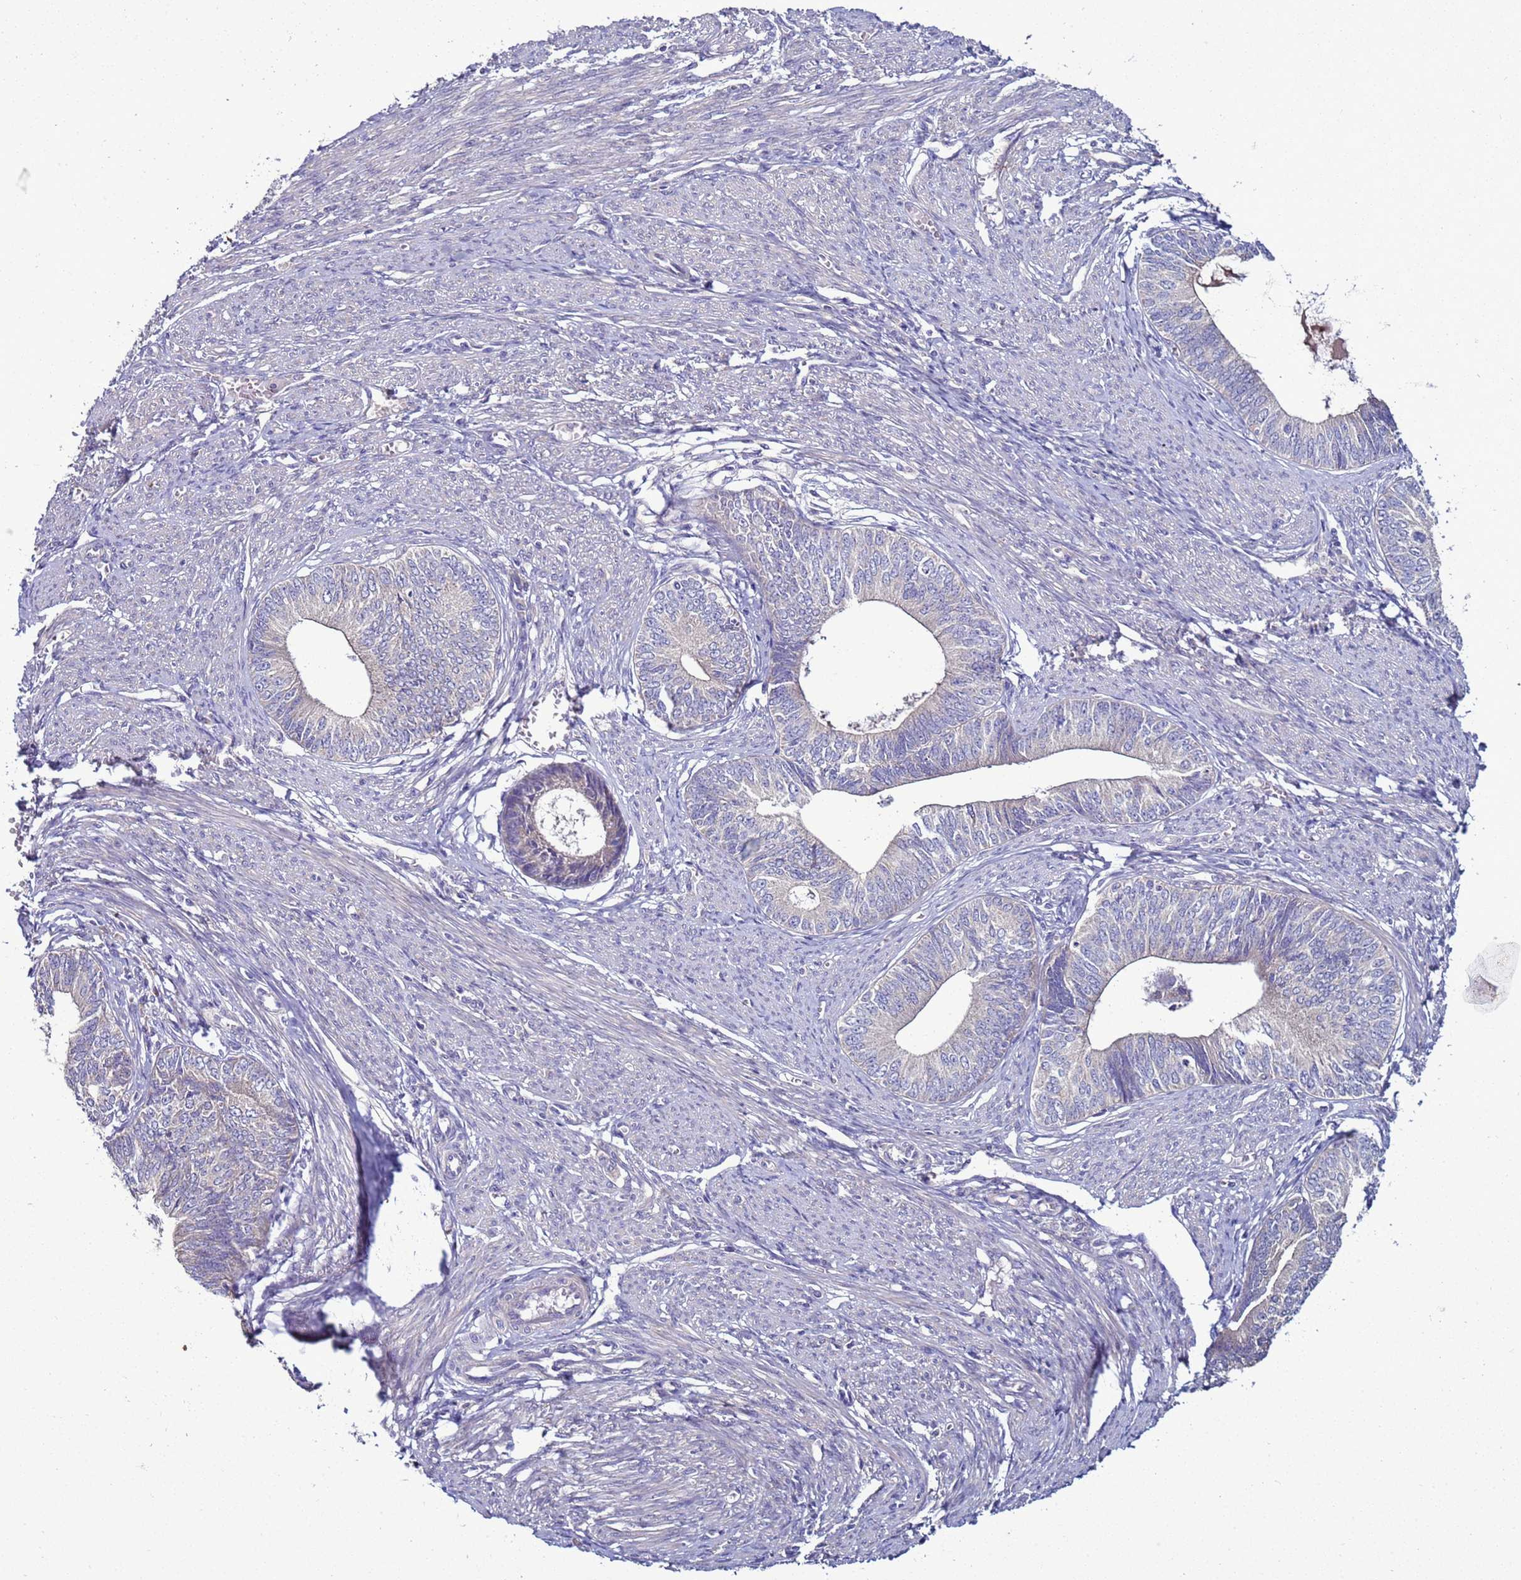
{"staining": {"intensity": "negative", "quantity": "none", "location": "none"}, "tissue": "endometrial cancer", "cell_type": "Tumor cells", "image_type": "cancer", "snomed": [{"axis": "morphology", "description": "Adenocarcinoma, NOS"}, {"axis": "topography", "description": "Endometrium"}], "caption": "The histopathology image demonstrates no staining of tumor cells in adenocarcinoma (endometrial).", "gene": "RABL2B", "patient": {"sex": "female", "age": 68}}